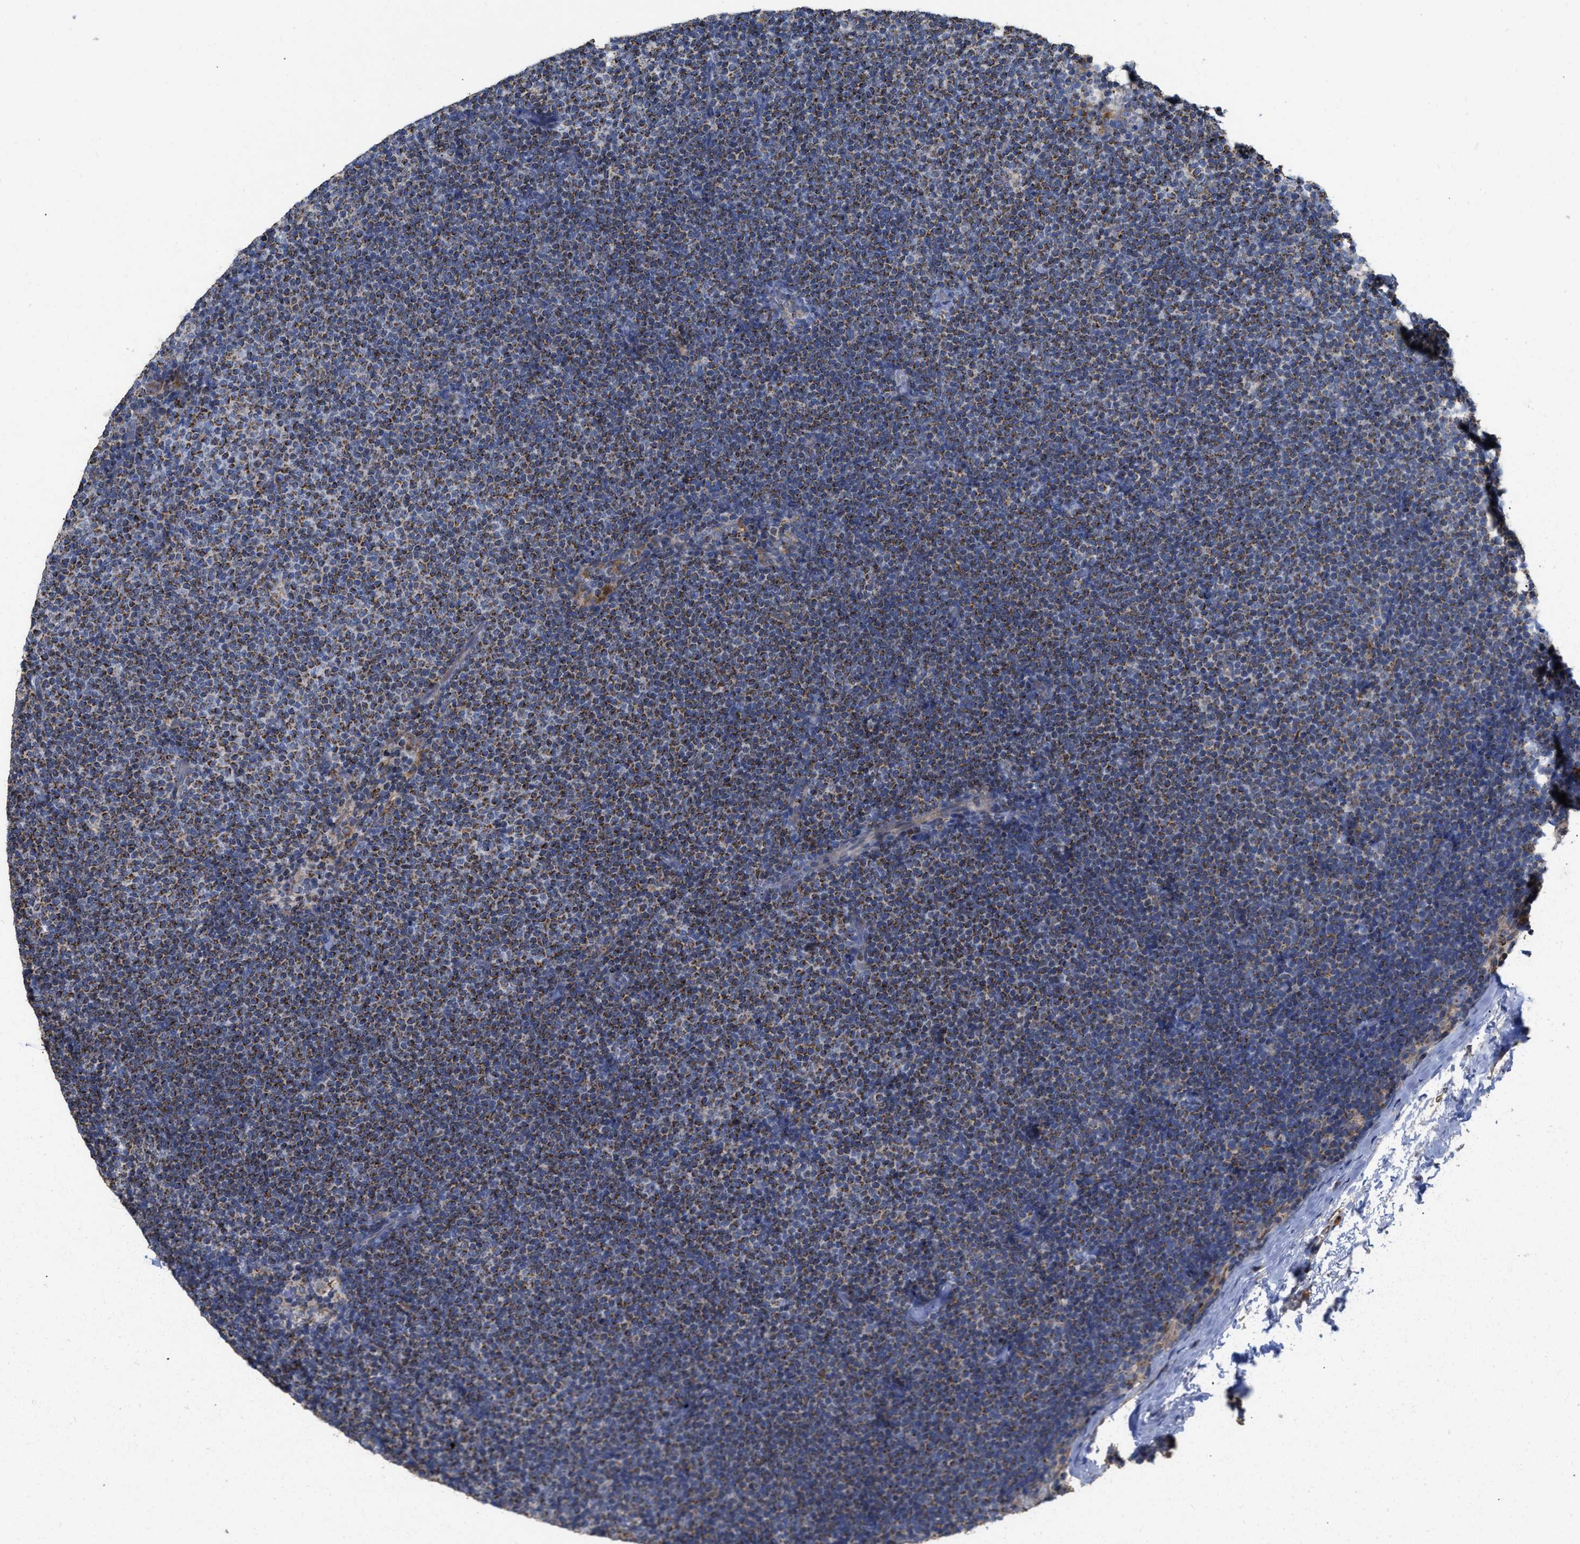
{"staining": {"intensity": "moderate", "quantity": ">75%", "location": "cytoplasmic/membranous"}, "tissue": "lymphoma", "cell_type": "Tumor cells", "image_type": "cancer", "snomed": [{"axis": "morphology", "description": "Malignant lymphoma, non-Hodgkin's type, Low grade"}, {"axis": "topography", "description": "Lymph node"}], "caption": "Tumor cells display medium levels of moderate cytoplasmic/membranous staining in approximately >75% of cells in human lymphoma. (Stains: DAB in brown, nuclei in blue, Microscopy: brightfield microscopy at high magnification).", "gene": "AK2", "patient": {"sex": "female", "age": 53}}